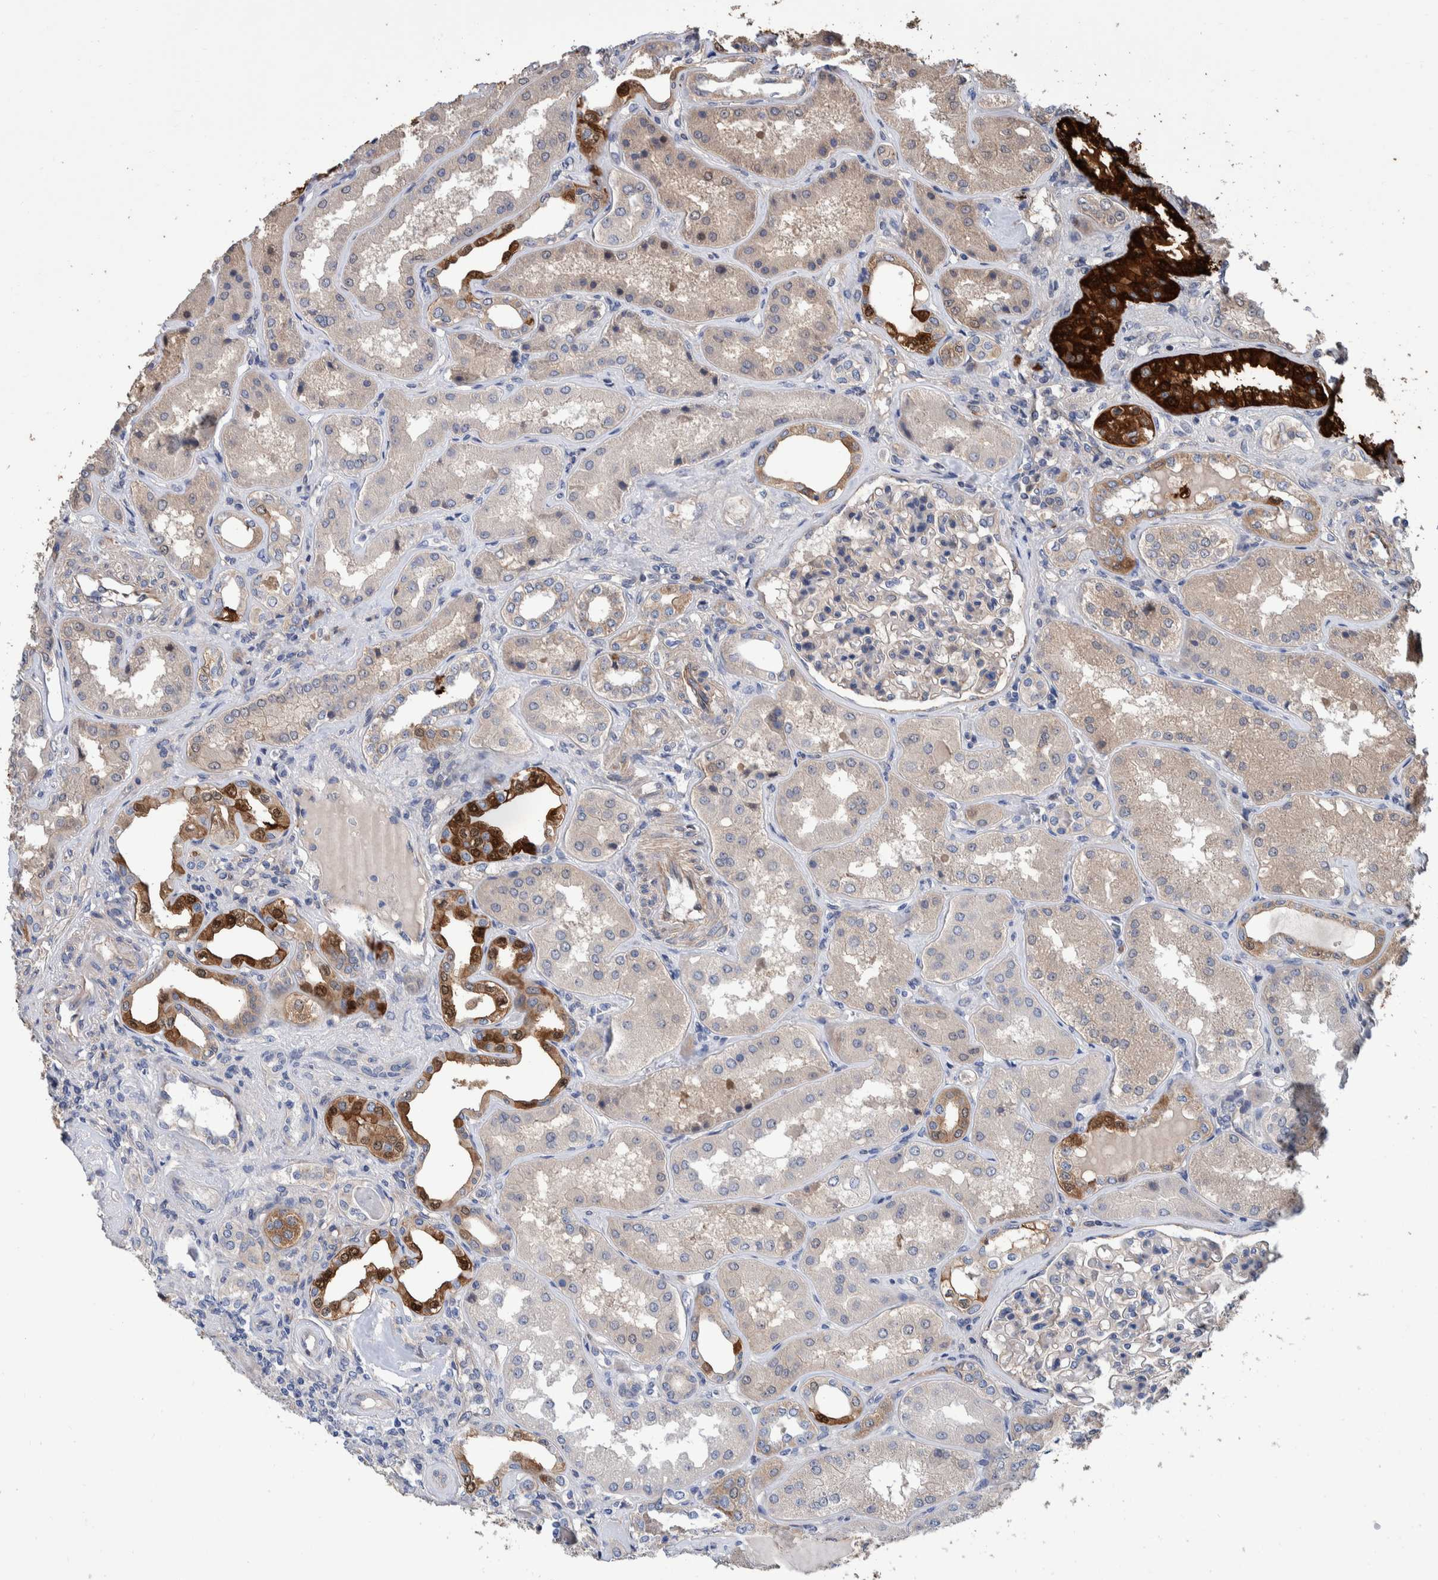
{"staining": {"intensity": "weak", "quantity": ">75%", "location": "cytoplasmic/membranous"}, "tissue": "kidney", "cell_type": "Cells in glomeruli", "image_type": "normal", "snomed": [{"axis": "morphology", "description": "Normal tissue, NOS"}, {"axis": "topography", "description": "Kidney"}], "caption": "IHC of unremarkable human kidney reveals low levels of weak cytoplasmic/membranous positivity in about >75% of cells in glomeruli.", "gene": "SLC45A4", "patient": {"sex": "female", "age": 56}}